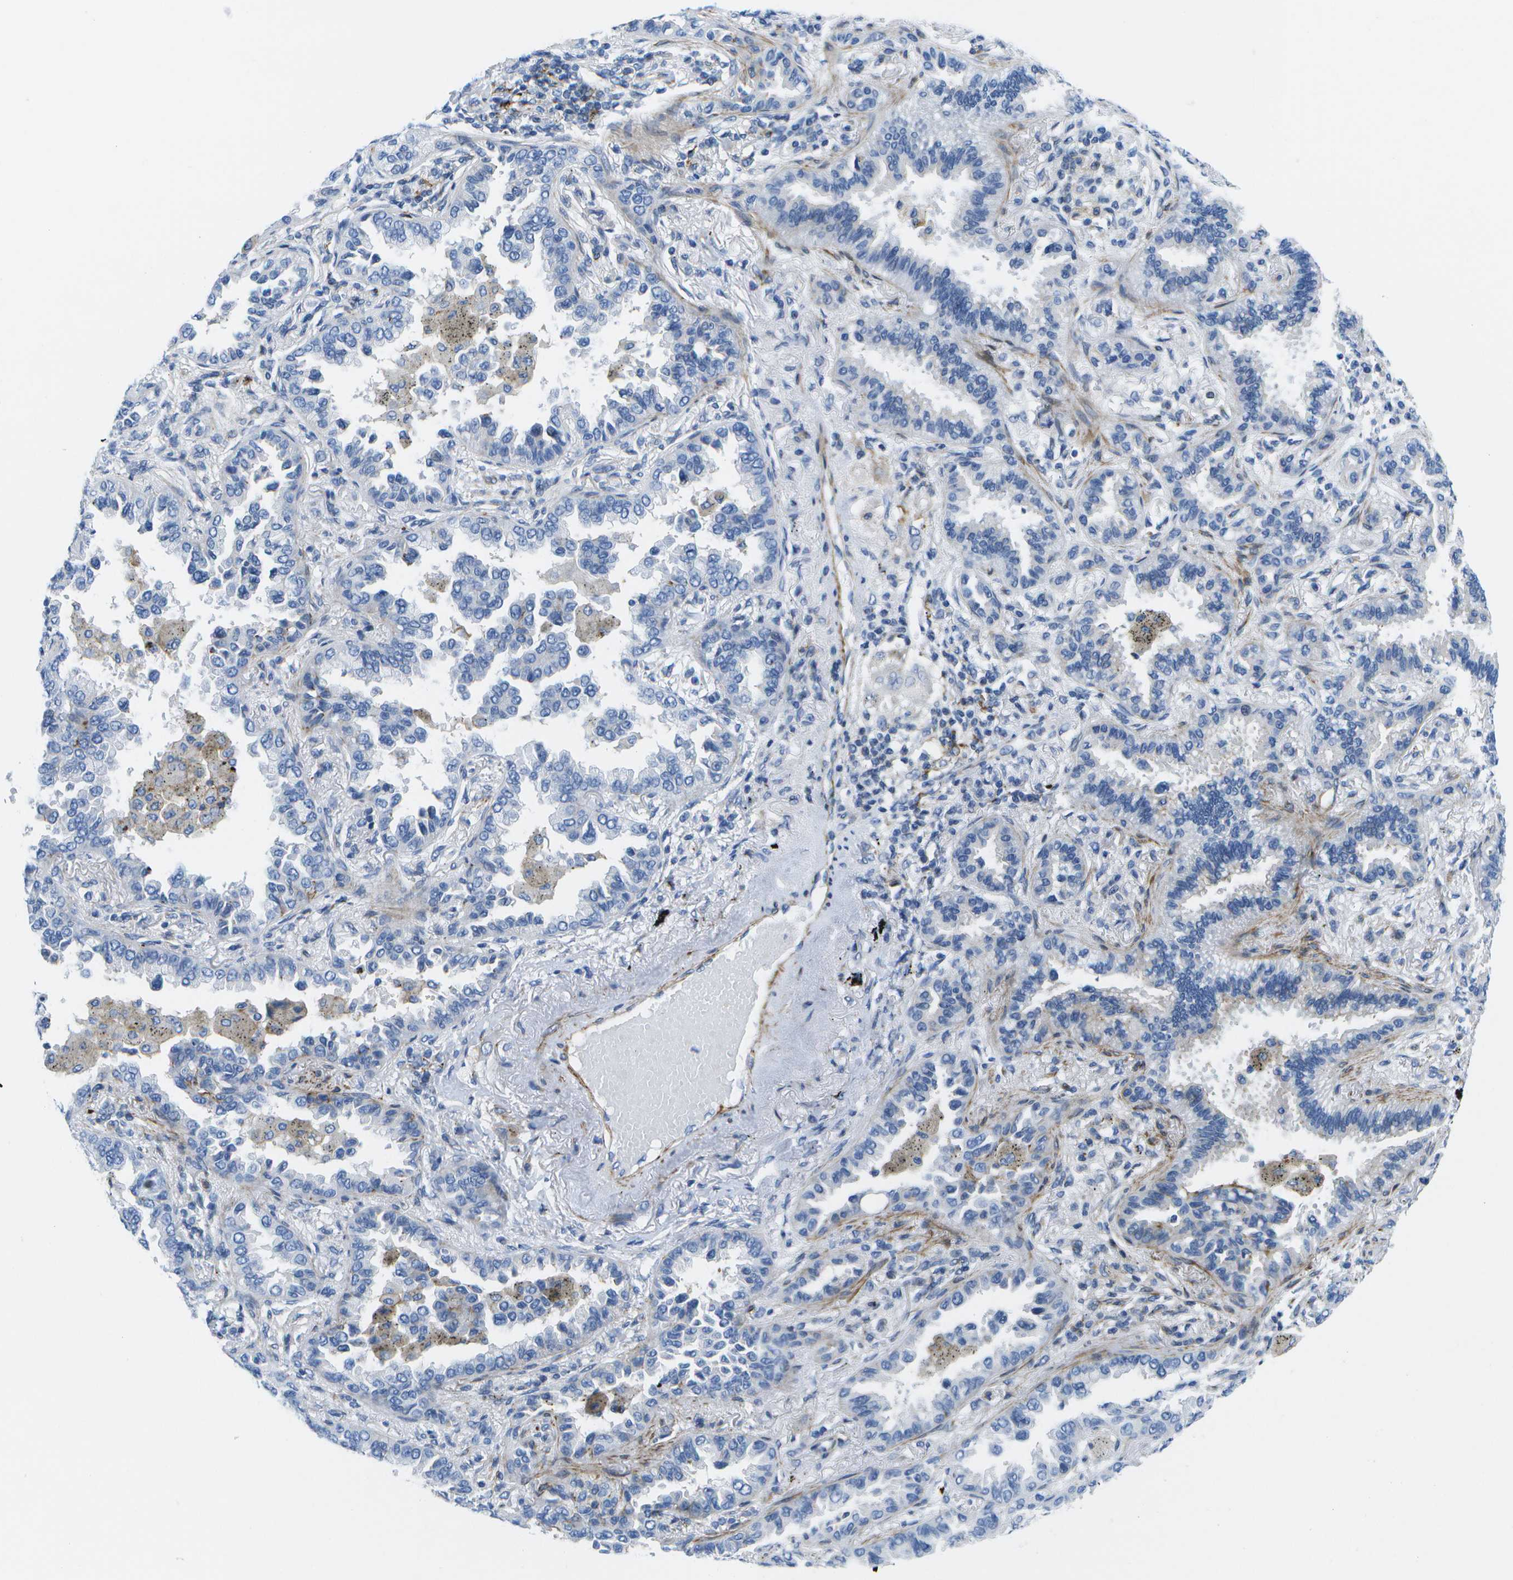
{"staining": {"intensity": "negative", "quantity": "none", "location": "none"}, "tissue": "lung cancer", "cell_type": "Tumor cells", "image_type": "cancer", "snomed": [{"axis": "morphology", "description": "Normal tissue, NOS"}, {"axis": "morphology", "description": "Adenocarcinoma, NOS"}, {"axis": "topography", "description": "Lung"}], "caption": "A micrograph of human lung adenocarcinoma is negative for staining in tumor cells.", "gene": "ADGRG6", "patient": {"sex": "male", "age": 59}}